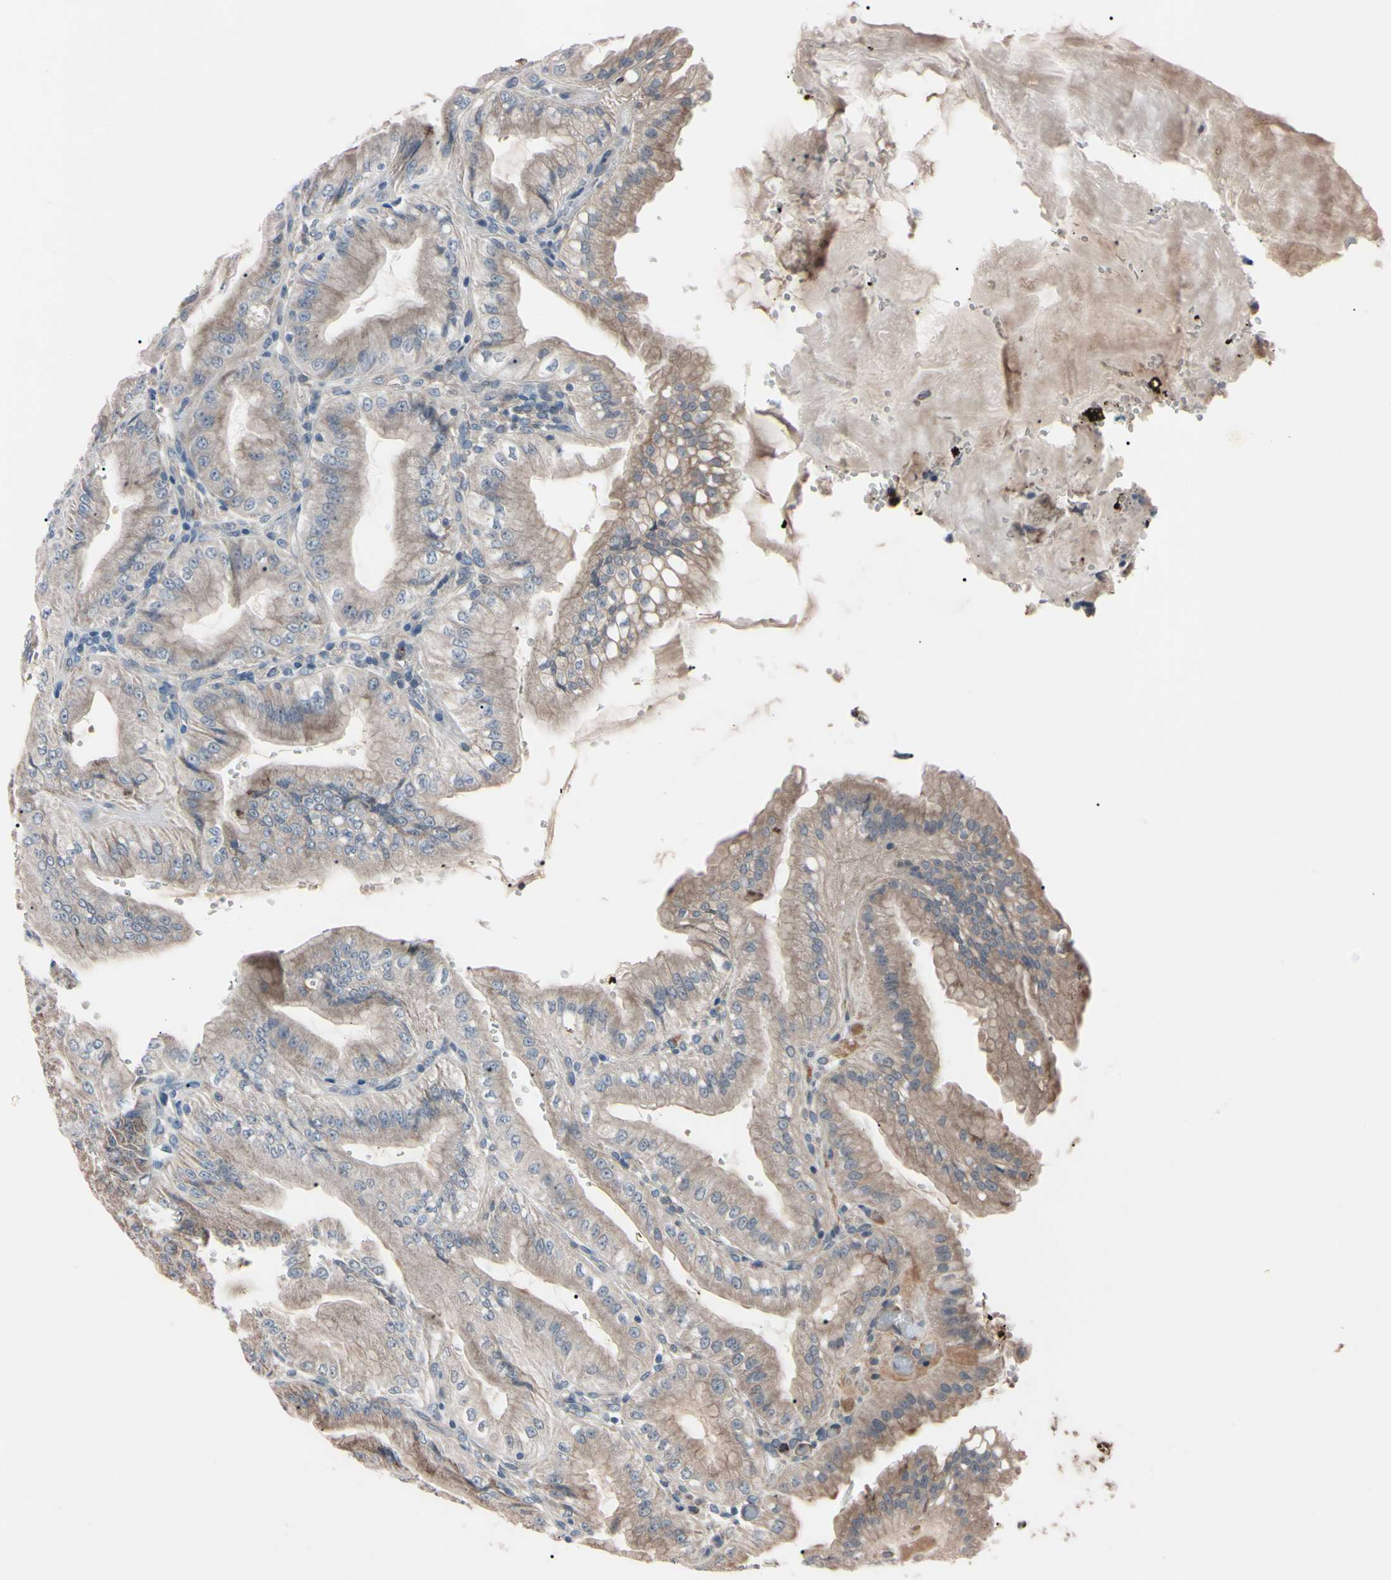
{"staining": {"intensity": "weak", "quantity": ">75%", "location": "cytoplasmic/membranous"}, "tissue": "stomach", "cell_type": "Glandular cells", "image_type": "normal", "snomed": [{"axis": "morphology", "description": "Normal tissue, NOS"}, {"axis": "topography", "description": "Stomach, lower"}], "caption": "The micrograph displays a brown stain indicating the presence of a protein in the cytoplasmic/membranous of glandular cells in stomach. (Stains: DAB (3,3'-diaminobenzidine) in brown, nuclei in blue, Microscopy: brightfield microscopy at high magnification).", "gene": "TNFRSF1A", "patient": {"sex": "male", "age": 71}}